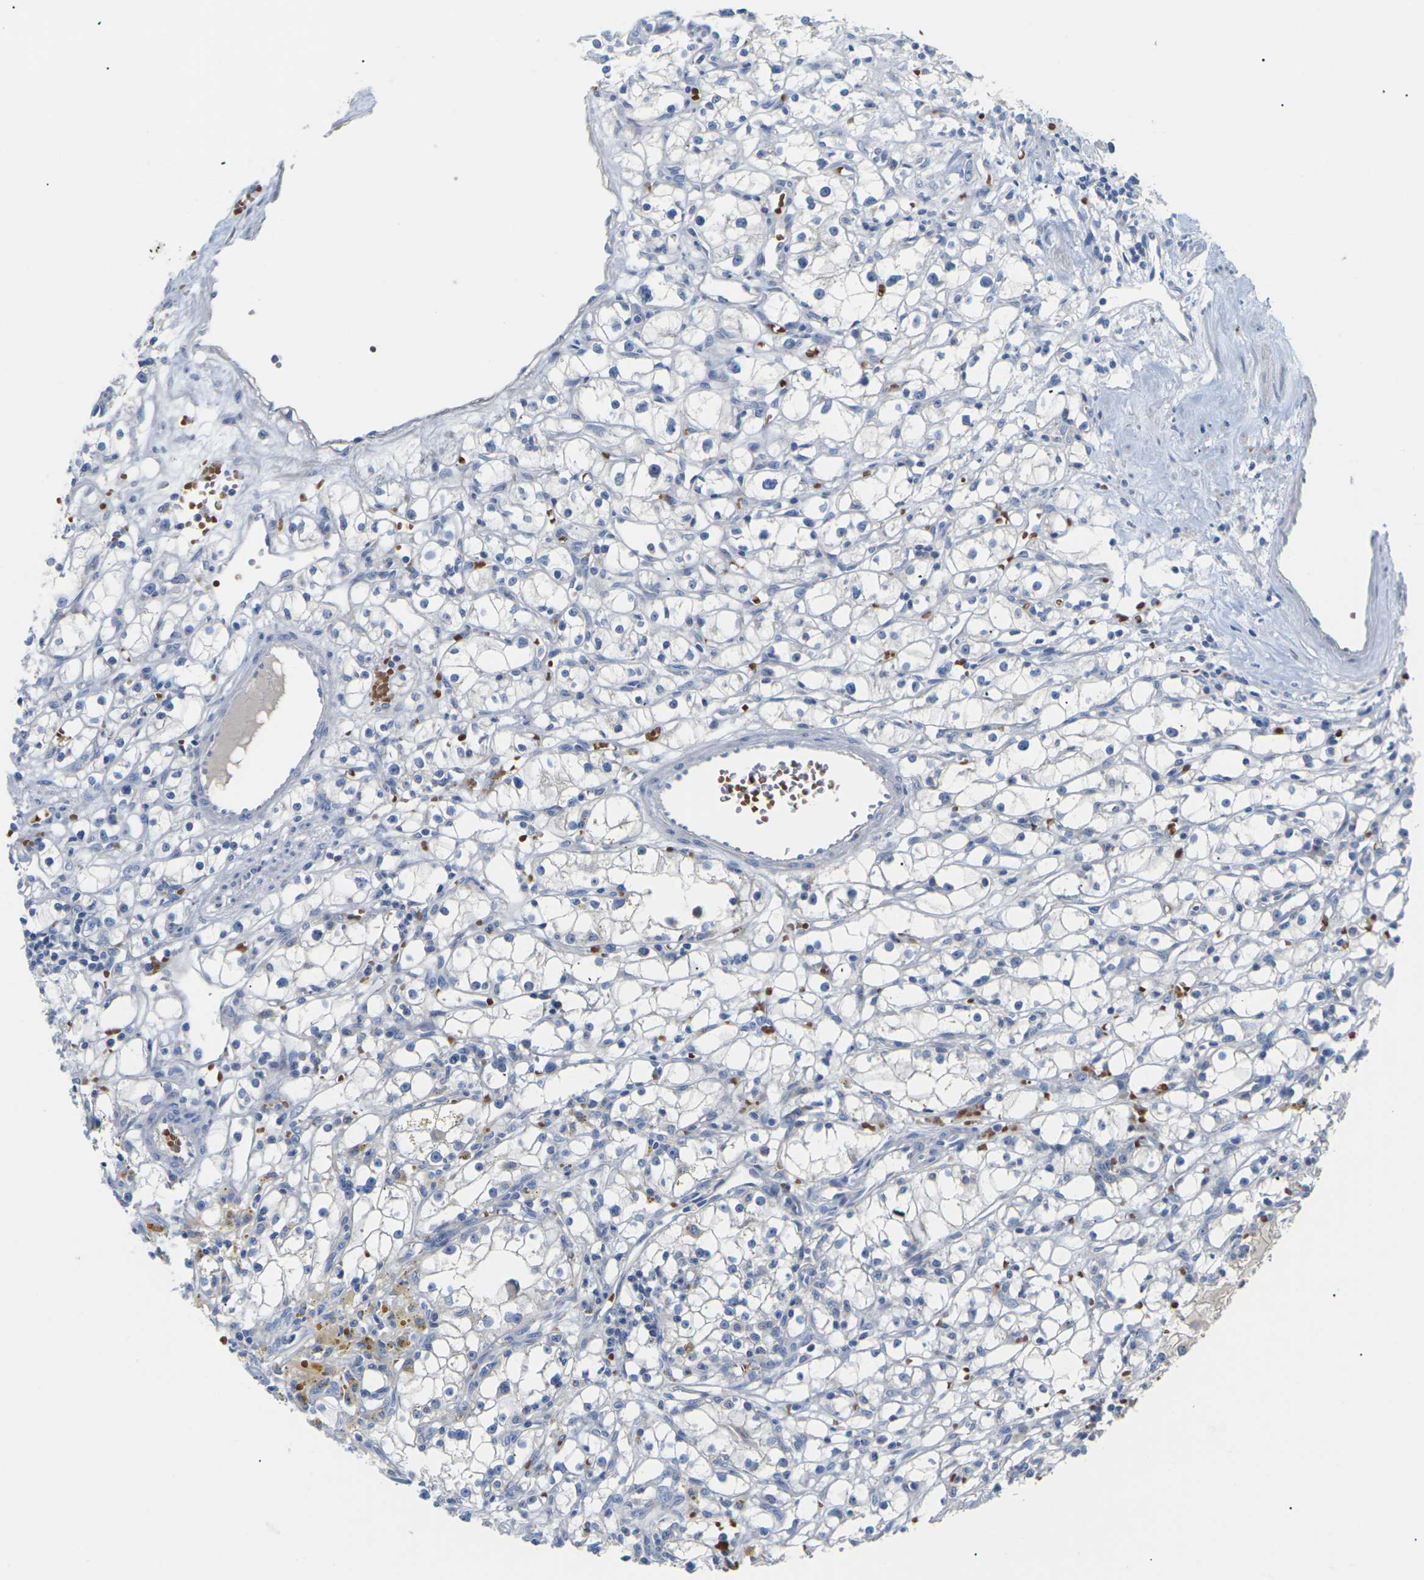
{"staining": {"intensity": "negative", "quantity": "none", "location": "none"}, "tissue": "renal cancer", "cell_type": "Tumor cells", "image_type": "cancer", "snomed": [{"axis": "morphology", "description": "Adenocarcinoma, NOS"}, {"axis": "topography", "description": "Kidney"}], "caption": "Tumor cells show no significant protein positivity in renal adenocarcinoma. (Stains: DAB (3,3'-diaminobenzidine) immunohistochemistry with hematoxylin counter stain, Microscopy: brightfield microscopy at high magnification).", "gene": "TMCO4", "patient": {"sex": "male", "age": 56}}